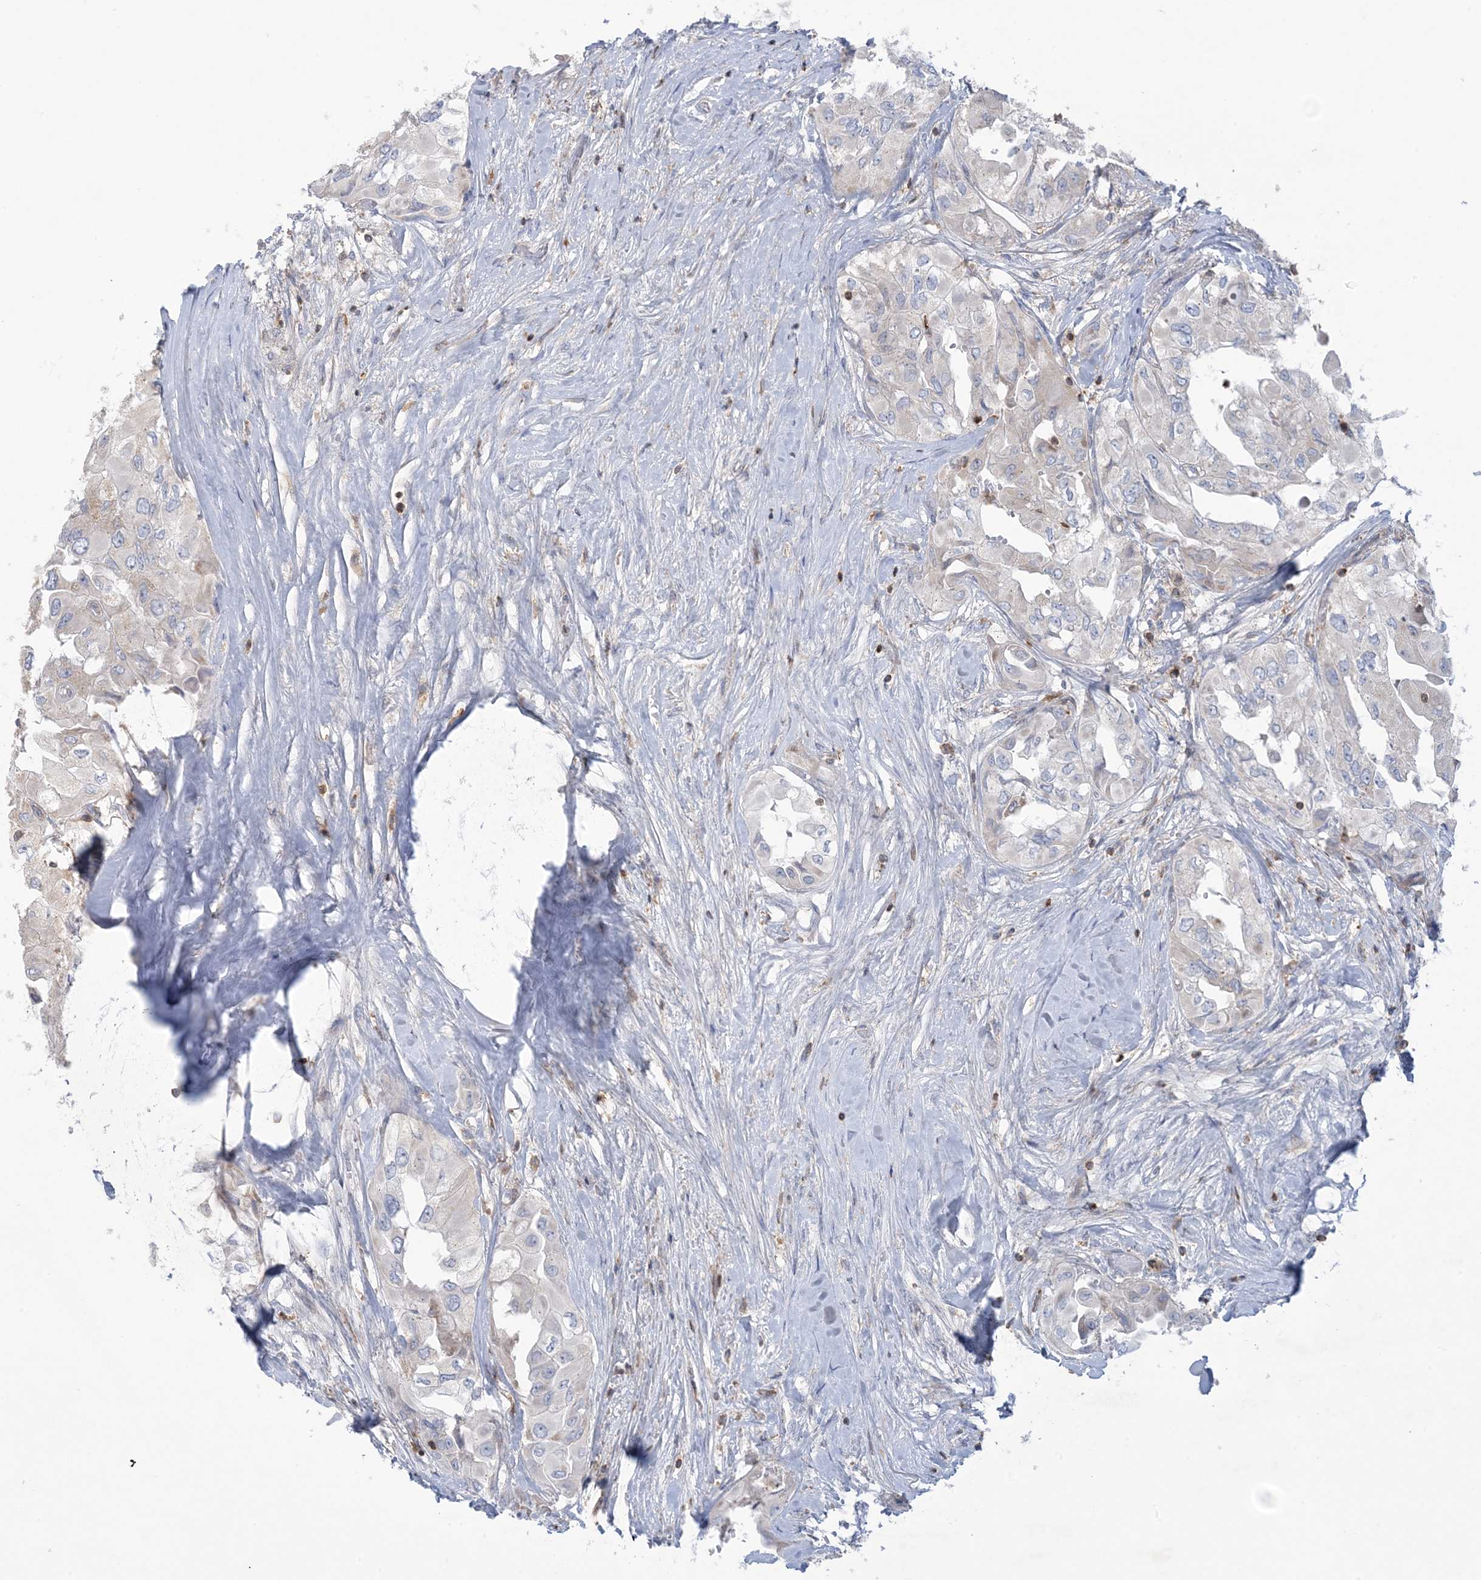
{"staining": {"intensity": "negative", "quantity": "none", "location": "none"}, "tissue": "thyroid cancer", "cell_type": "Tumor cells", "image_type": "cancer", "snomed": [{"axis": "morphology", "description": "Papillary adenocarcinoma, NOS"}, {"axis": "topography", "description": "Thyroid gland"}], "caption": "Immunohistochemistry micrograph of neoplastic tissue: human thyroid cancer (papillary adenocarcinoma) stained with DAB (3,3'-diaminobenzidine) demonstrates no significant protein expression in tumor cells. The staining was performed using DAB (3,3'-diaminobenzidine) to visualize the protein expression in brown, while the nuclei were stained in blue with hematoxylin (Magnification: 20x).", "gene": "ARHGAP30", "patient": {"sex": "female", "age": 59}}